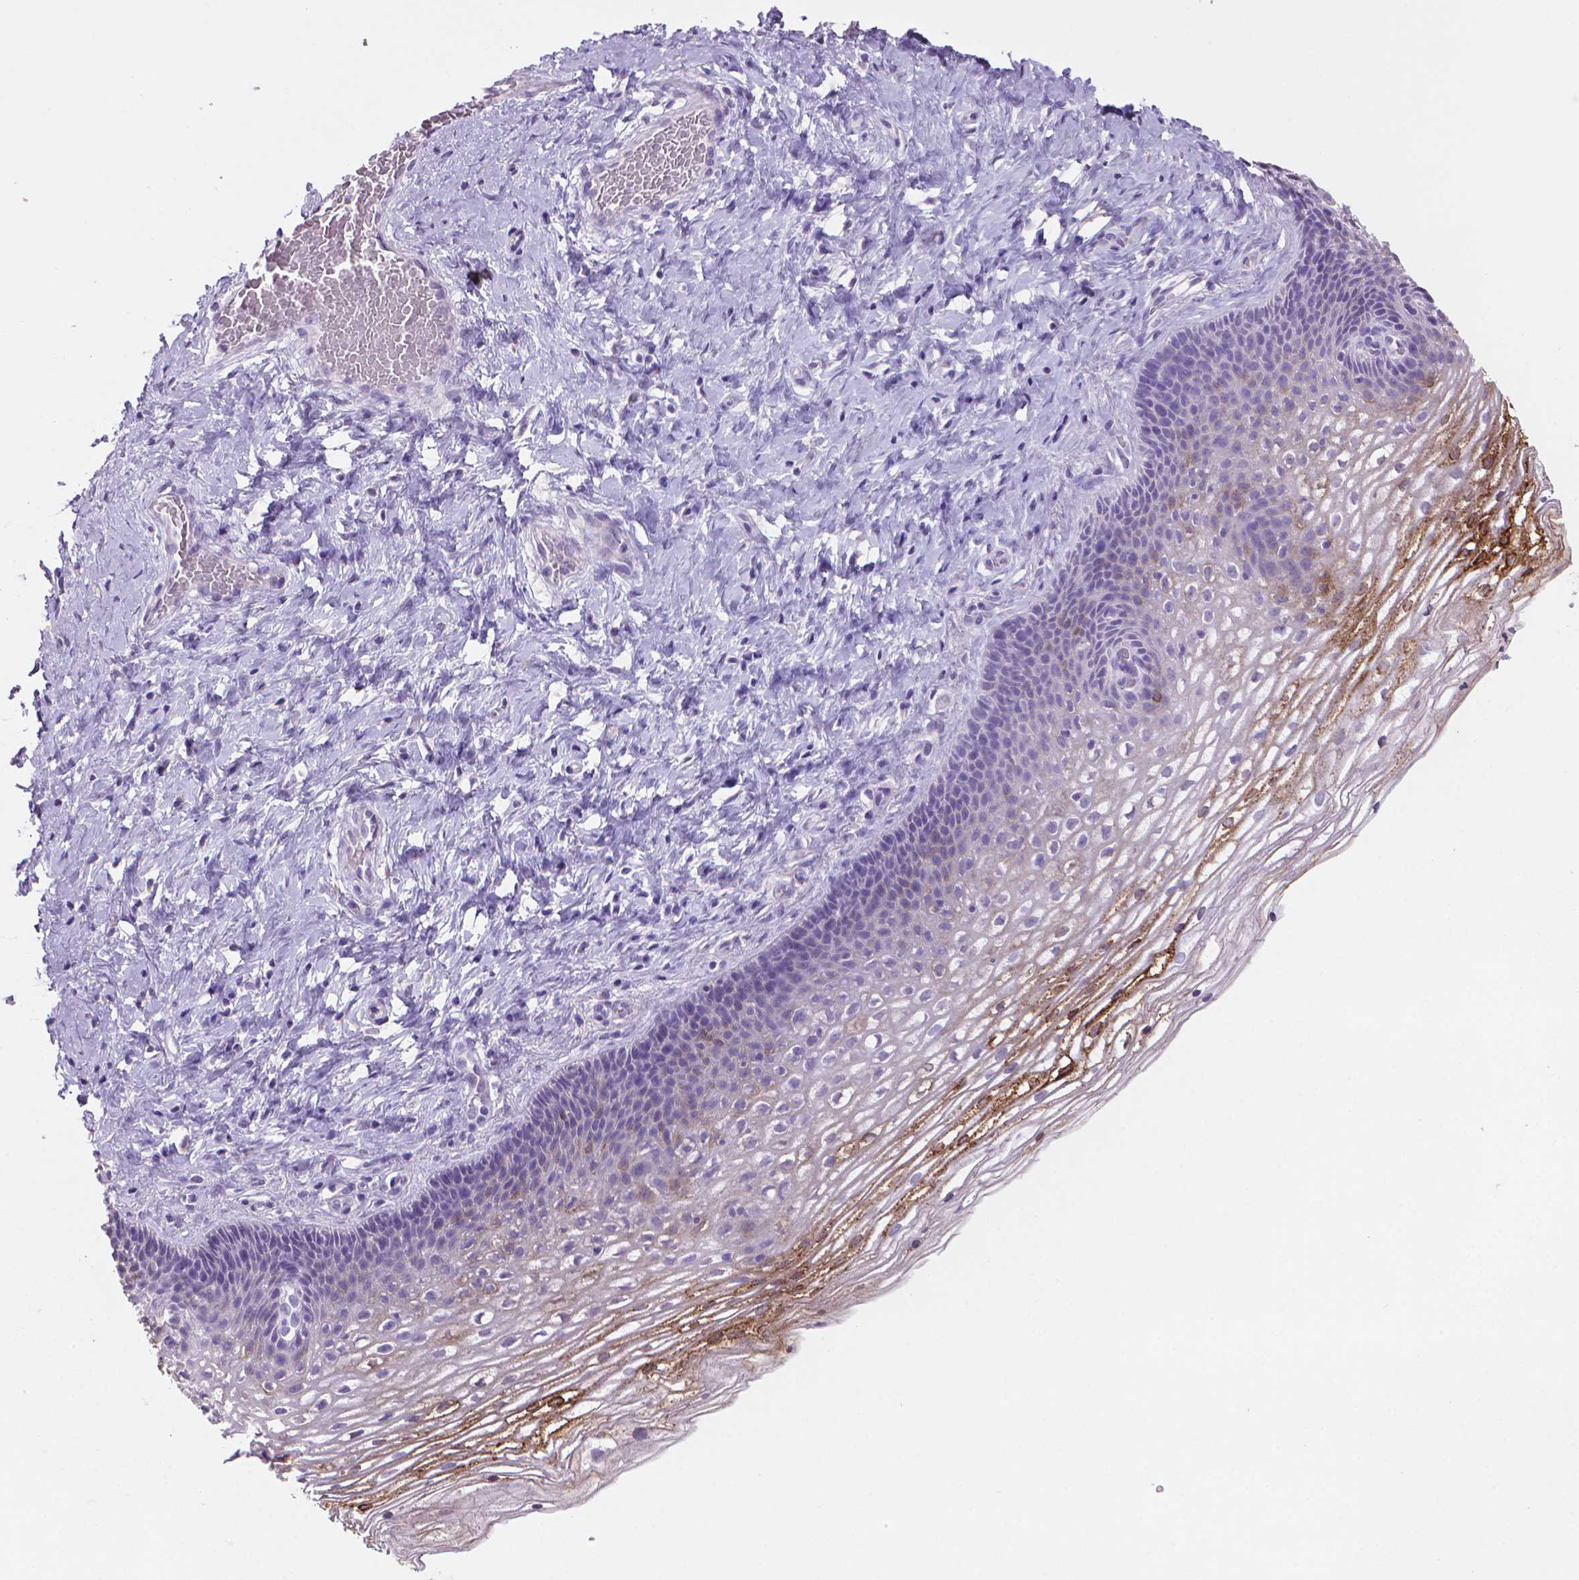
{"staining": {"intensity": "strong", "quantity": ">75%", "location": "cytoplasmic/membranous"}, "tissue": "cervix", "cell_type": "Glandular cells", "image_type": "normal", "snomed": [{"axis": "morphology", "description": "Normal tissue, NOS"}, {"axis": "topography", "description": "Cervix"}], "caption": "Protein staining by immunohistochemistry (IHC) displays strong cytoplasmic/membranous positivity in about >75% of glandular cells in benign cervix.", "gene": "MUC1", "patient": {"sex": "female", "age": 34}}